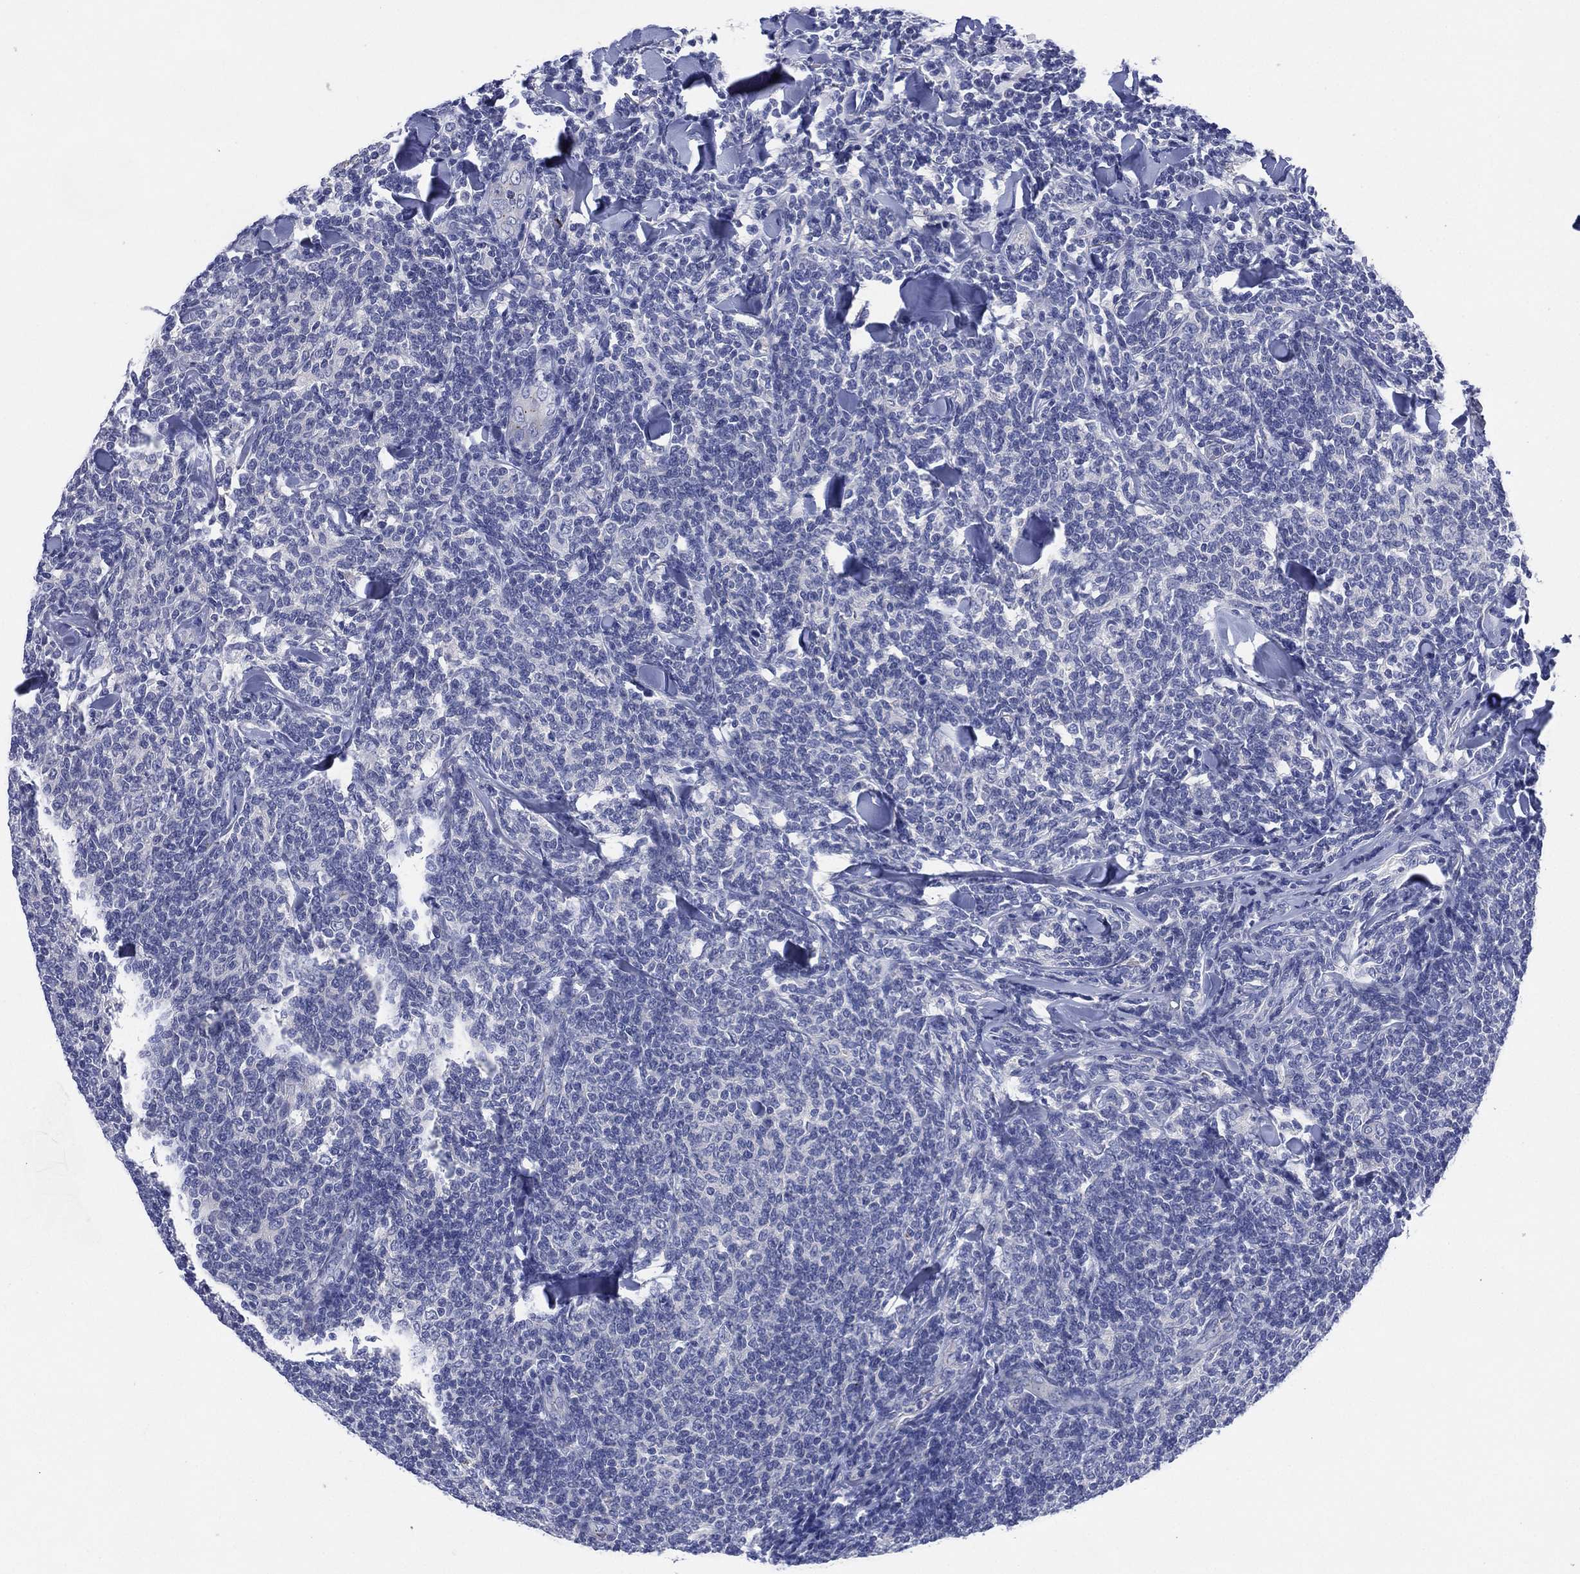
{"staining": {"intensity": "negative", "quantity": "none", "location": "none"}, "tissue": "lymphoma", "cell_type": "Tumor cells", "image_type": "cancer", "snomed": [{"axis": "morphology", "description": "Malignant lymphoma, non-Hodgkin's type, Low grade"}, {"axis": "topography", "description": "Lymph node"}], "caption": "This is an immunohistochemistry (IHC) photomicrograph of malignant lymphoma, non-Hodgkin's type (low-grade). There is no positivity in tumor cells.", "gene": "CHRNA3", "patient": {"sex": "female", "age": 56}}